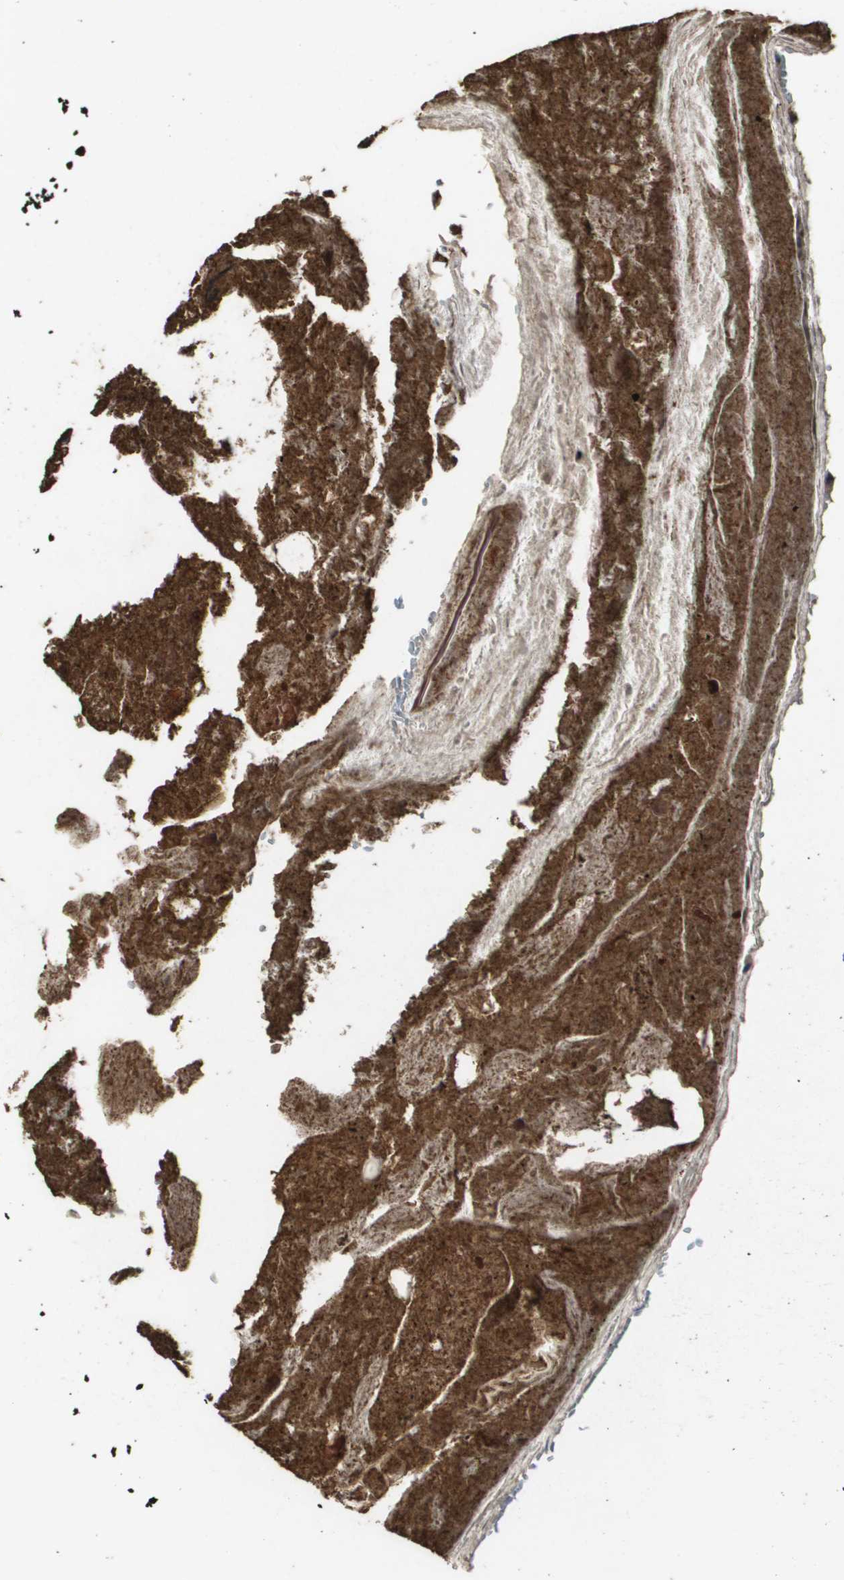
{"staining": {"intensity": "moderate", "quantity": ">75%", "location": "cytoplasmic/membranous"}, "tissue": "appendix", "cell_type": "Glandular cells", "image_type": "normal", "snomed": [{"axis": "morphology", "description": "Normal tissue, NOS"}, {"axis": "topography", "description": "Appendix"}], "caption": "IHC (DAB) staining of benign appendix demonstrates moderate cytoplasmic/membranous protein expression in approximately >75% of glandular cells. (Stains: DAB (3,3'-diaminobenzidine) in brown, nuclei in blue, Microscopy: brightfield microscopy at high magnification).", "gene": "FIG4", "patient": {"sex": "female", "age": 10}}